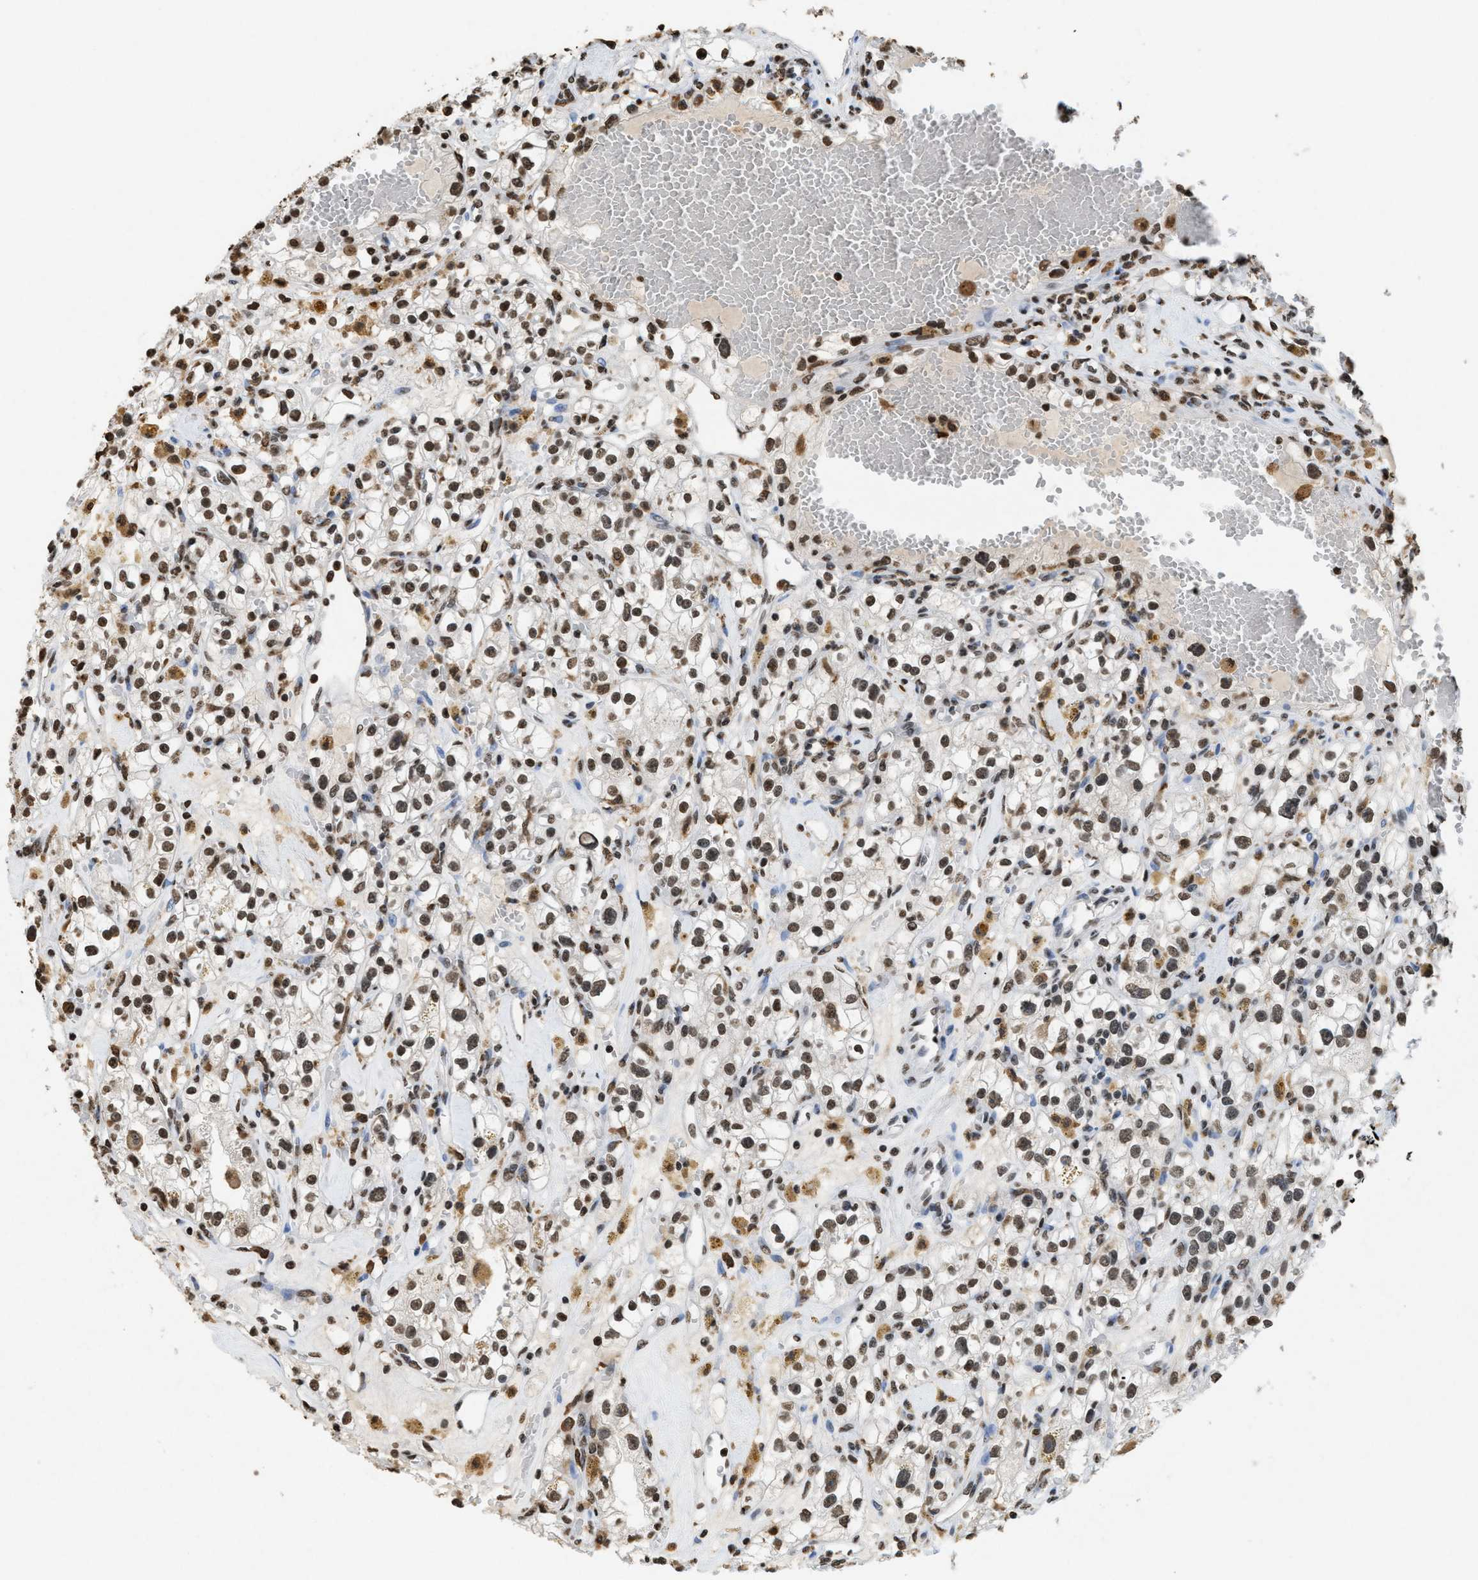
{"staining": {"intensity": "moderate", "quantity": ">75%", "location": "nuclear"}, "tissue": "renal cancer", "cell_type": "Tumor cells", "image_type": "cancer", "snomed": [{"axis": "morphology", "description": "Adenocarcinoma, NOS"}, {"axis": "topography", "description": "Kidney"}], "caption": "Protein staining of renal cancer tissue demonstrates moderate nuclear positivity in about >75% of tumor cells.", "gene": "NUP88", "patient": {"sex": "male", "age": 56}}